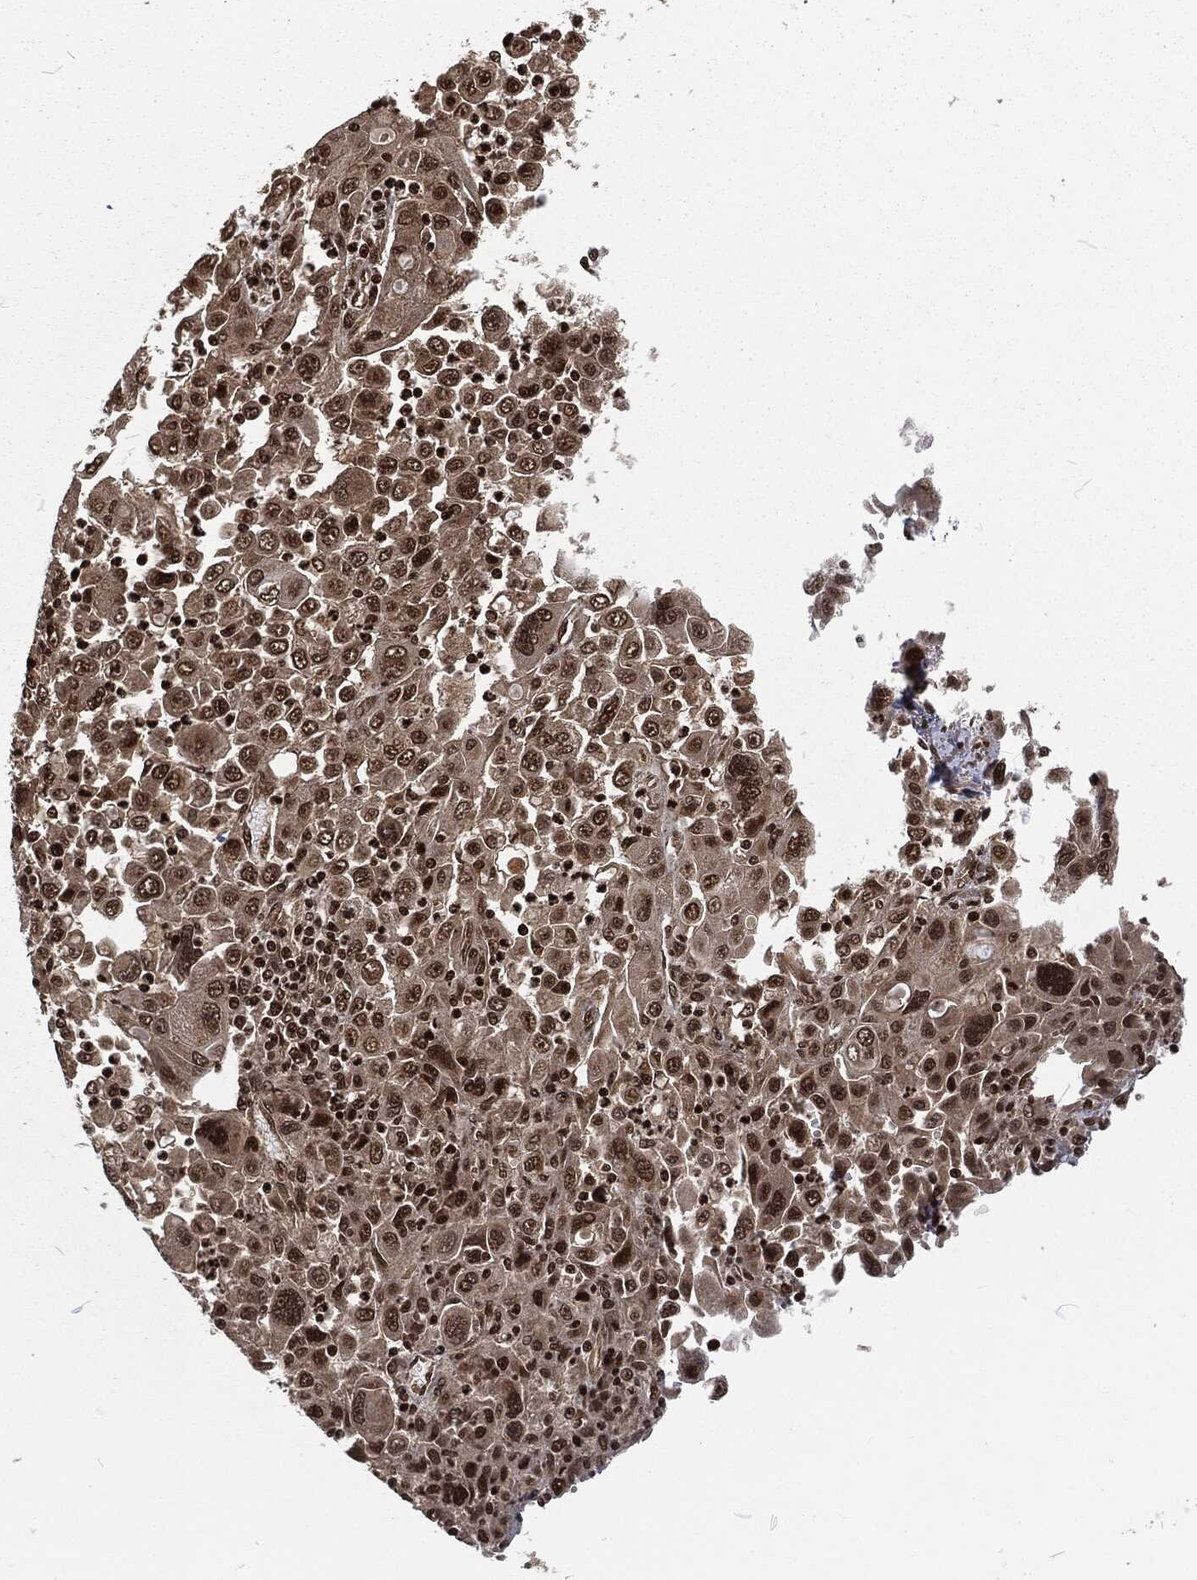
{"staining": {"intensity": "strong", "quantity": "25%-75%", "location": "nuclear"}, "tissue": "stomach cancer", "cell_type": "Tumor cells", "image_type": "cancer", "snomed": [{"axis": "morphology", "description": "Adenocarcinoma, NOS"}, {"axis": "topography", "description": "Stomach"}], "caption": "Stomach adenocarcinoma stained for a protein reveals strong nuclear positivity in tumor cells.", "gene": "NGRN", "patient": {"sex": "male", "age": 56}}